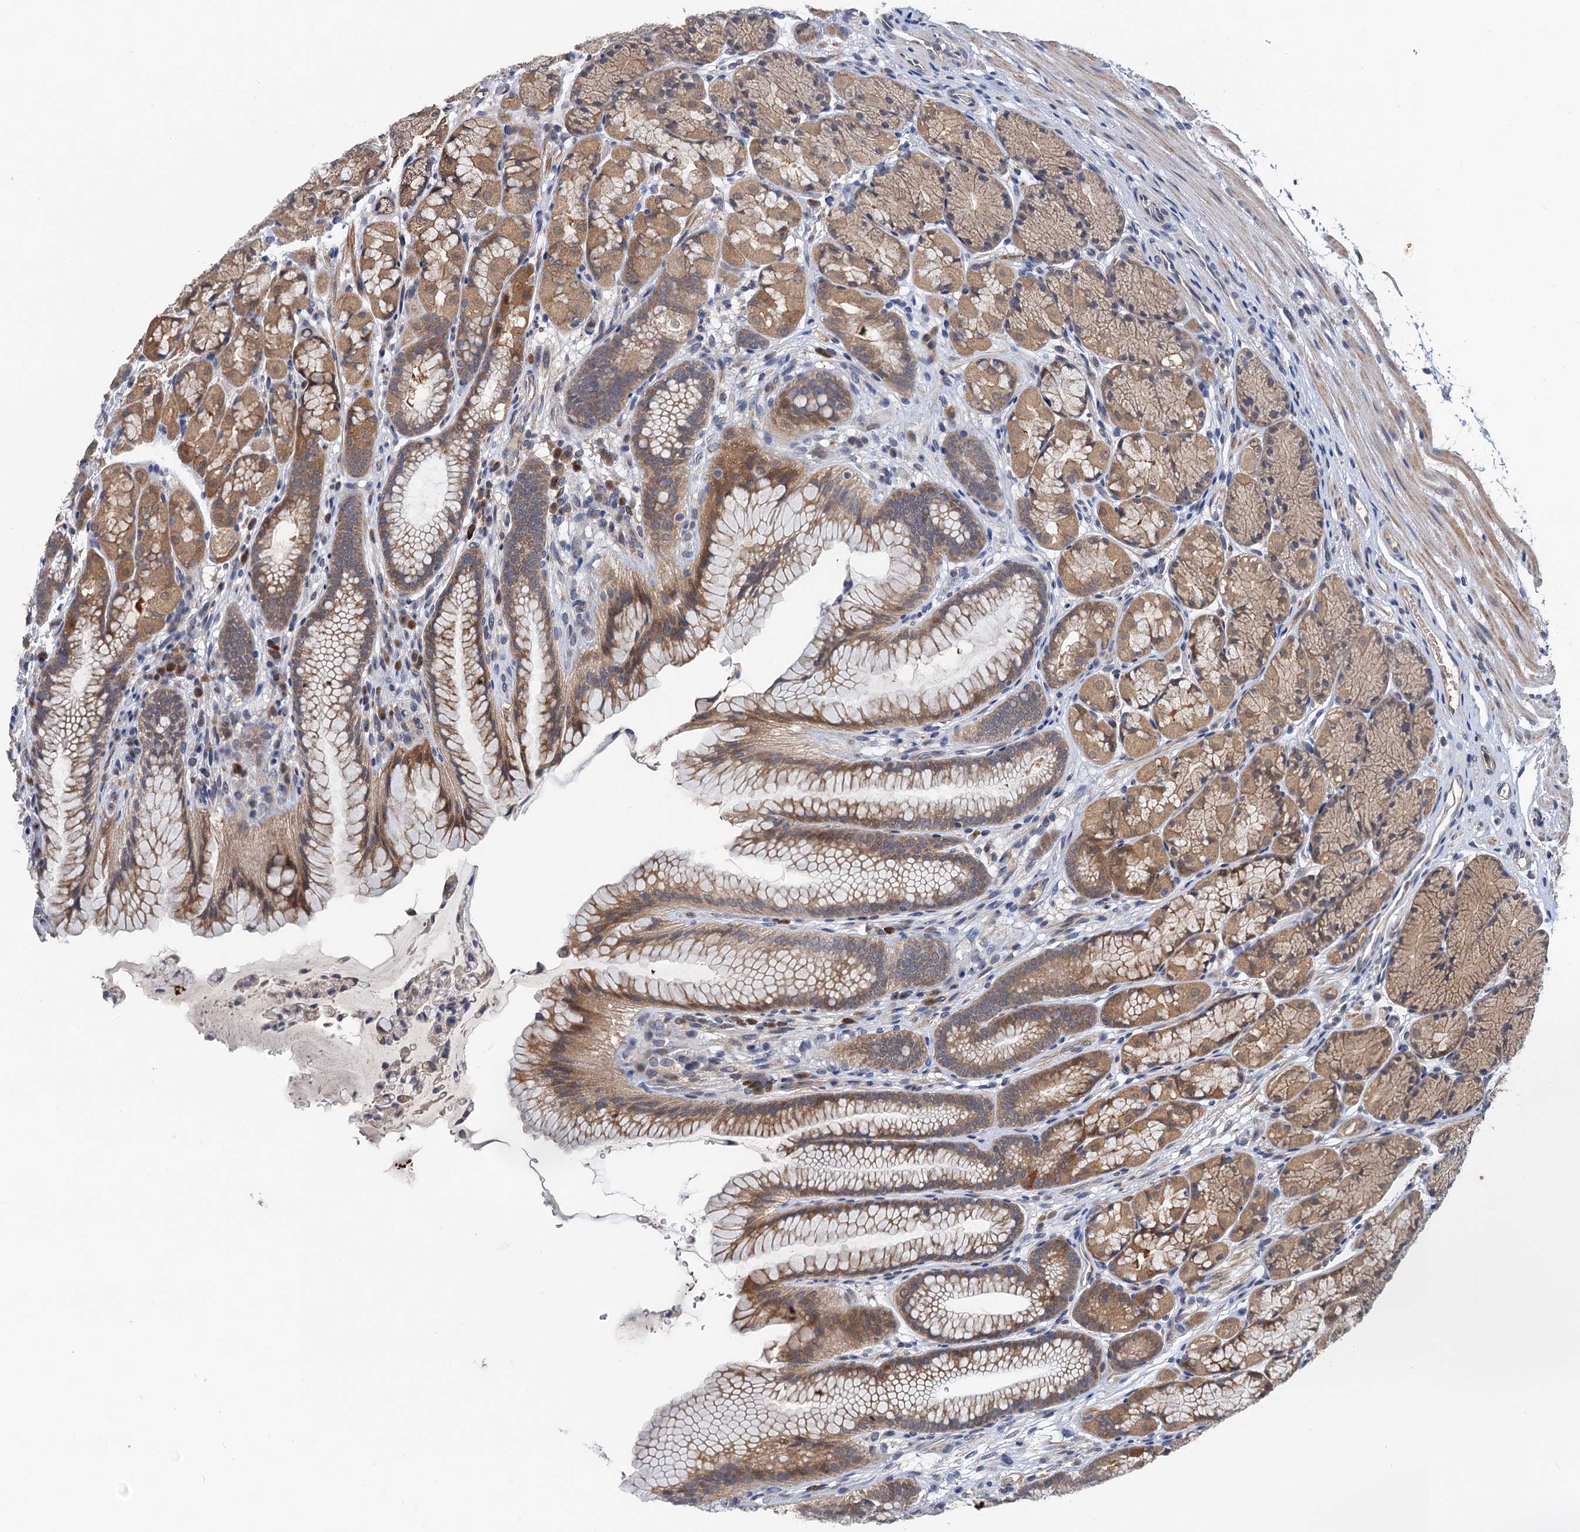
{"staining": {"intensity": "moderate", "quantity": ">75%", "location": "cytoplasmic/membranous"}, "tissue": "stomach", "cell_type": "Glandular cells", "image_type": "normal", "snomed": [{"axis": "morphology", "description": "Normal tissue, NOS"}, {"axis": "topography", "description": "Stomach"}], "caption": "Protein staining demonstrates moderate cytoplasmic/membranous expression in approximately >75% of glandular cells in normal stomach.", "gene": "TMEM39B", "patient": {"sex": "male", "age": 63}}